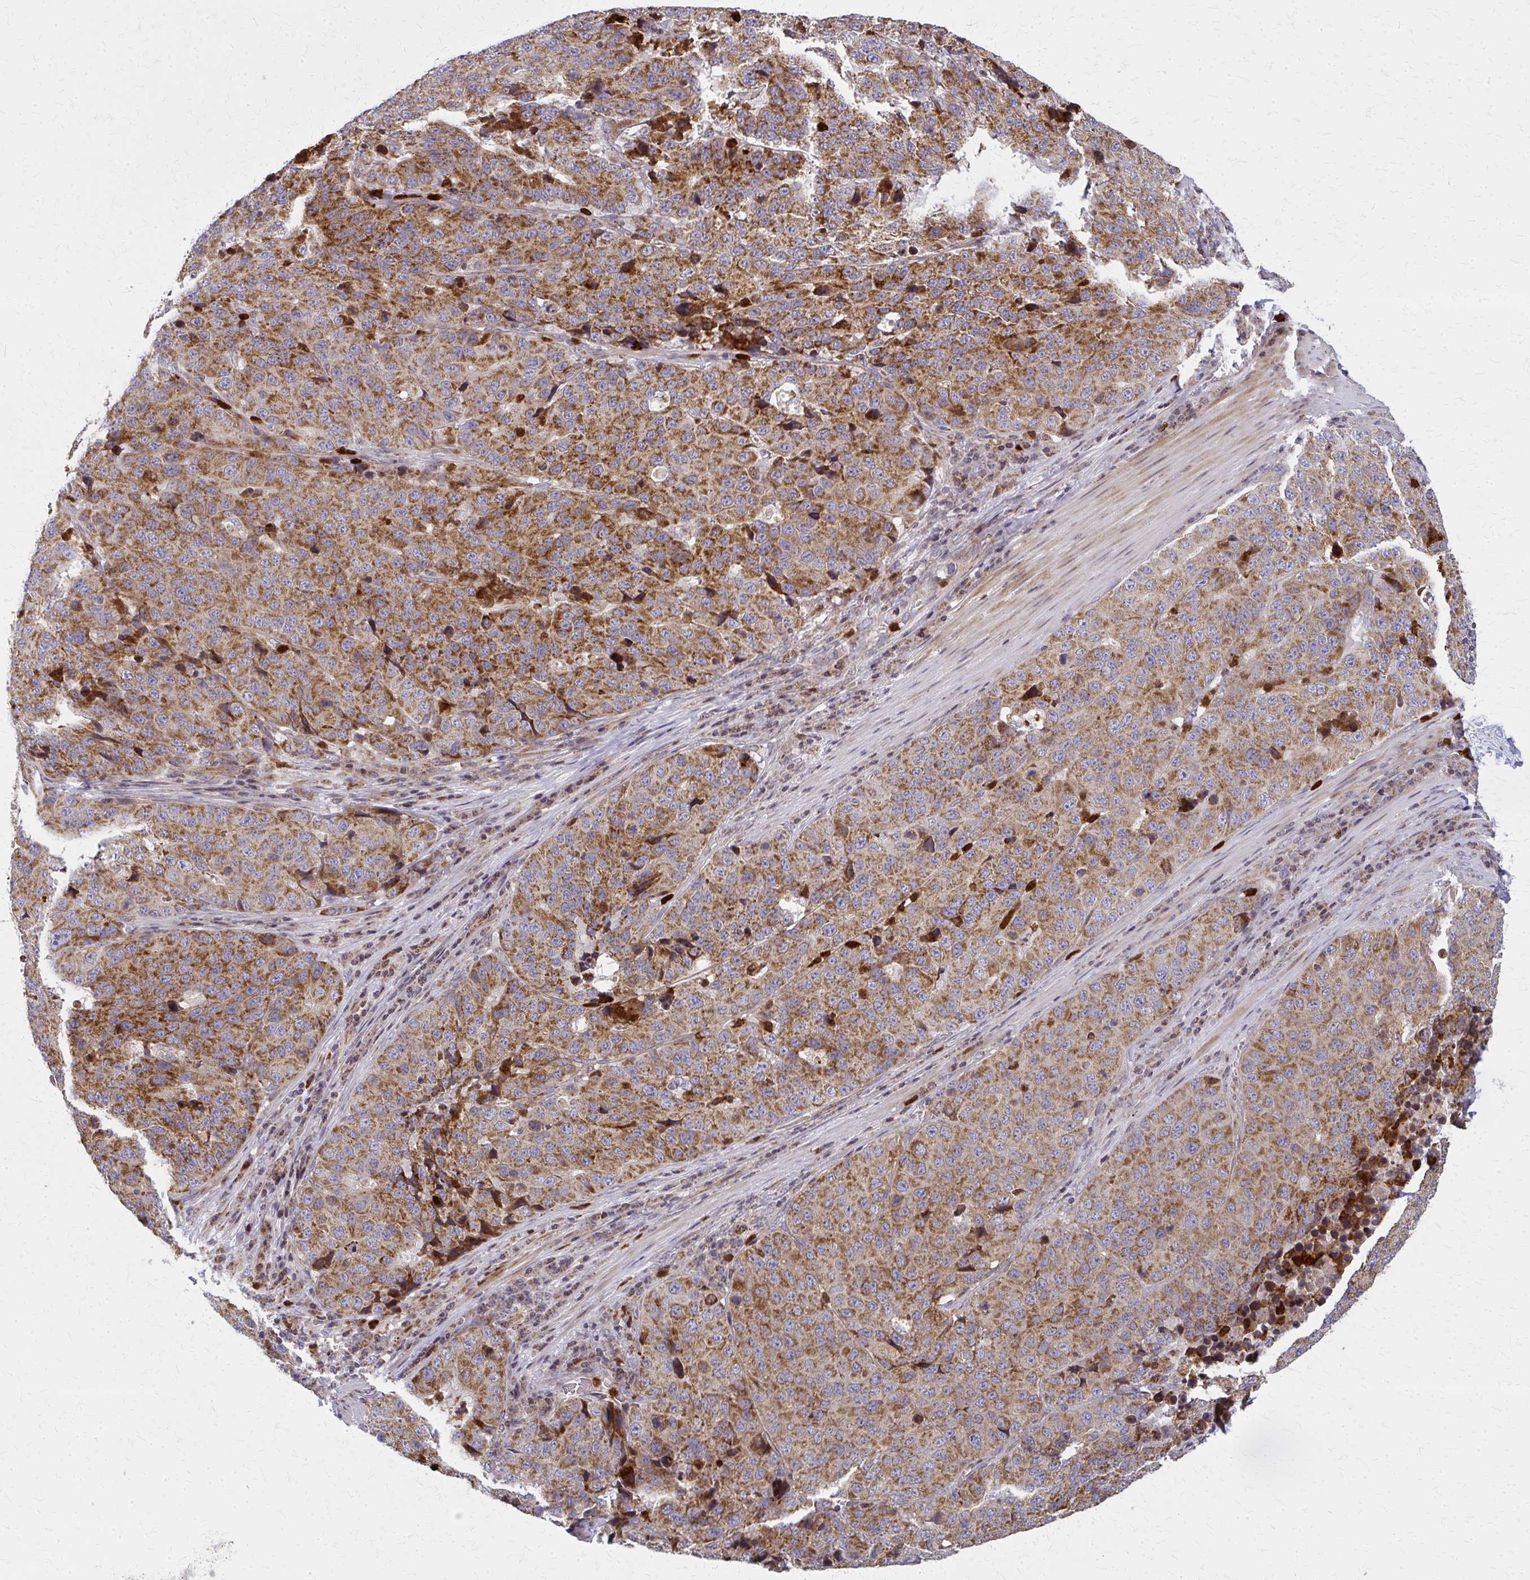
{"staining": {"intensity": "moderate", "quantity": ">75%", "location": "cytoplasmic/membranous"}, "tissue": "stomach cancer", "cell_type": "Tumor cells", "image_type": "cancer", "snomed": [{"axis": "morphology", "description": "Adenocarcinoma, NOS"}, {"axis": "topography", "description": "Stomach"}], "caption": "This is a histology image of IHC staining of stomach adenocarcinoma, which shows moderate expression in the cytoplasmic/membranous of tumor cells.", "gene": "MCCC1", "patient": {"sex": "male", "age": 71}}